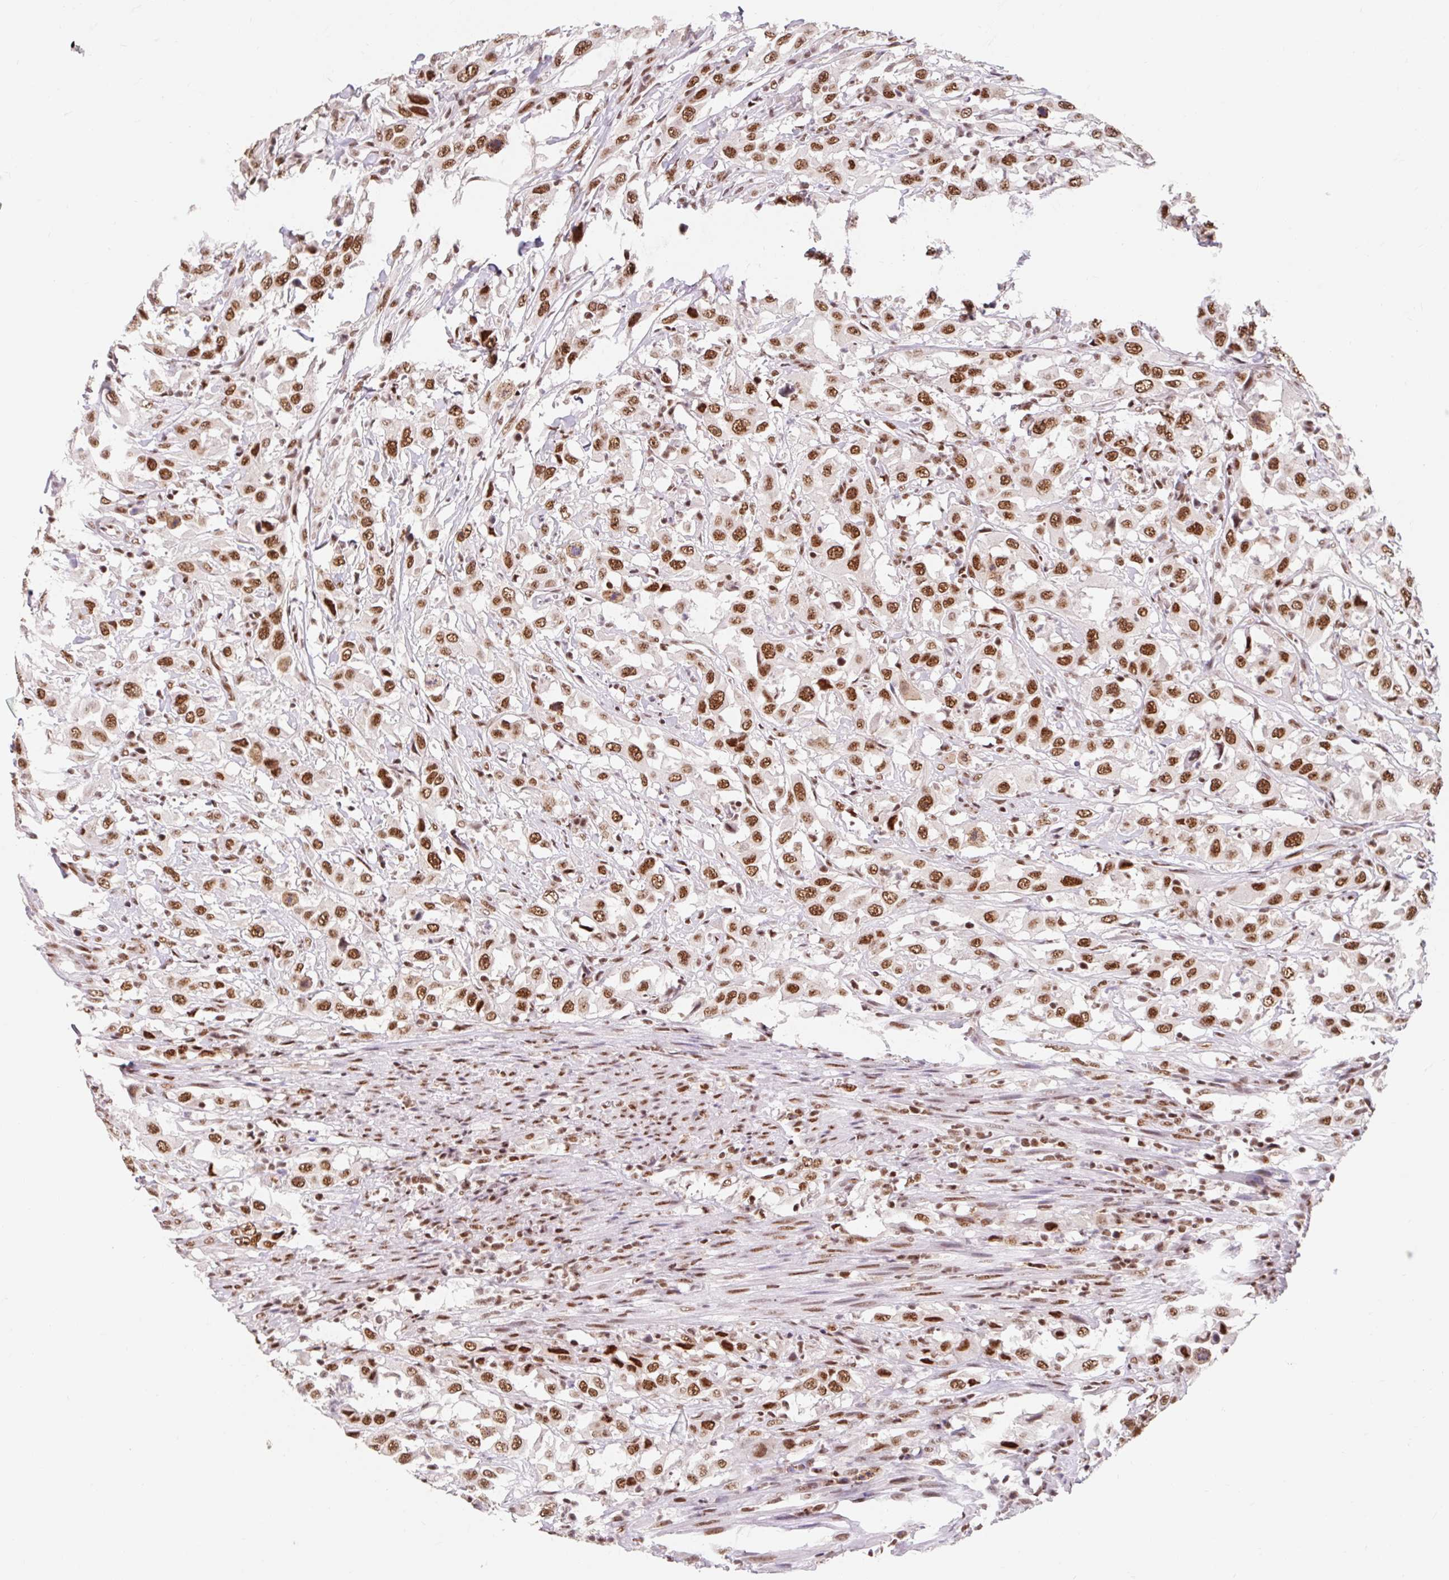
{"staining": {"intensity": "strong", "quantity": ">75%", "location": "nuclear"}, "tissue": "urothelial cancer", "cell_type": "Tumor cells", "image_type": "cancer", "snomed": [{"axis": "morphology", "description": "Urothelial carcinoma, High grade"}, {"axis": "topography", "description": "Urinary bladder"}], "caption": "Protein expression analysis of human urothelial carcinoma (high-grade) reveals strong nuclear staining in approximately >75% of tumor cells.", "gene": "SRSF10", "patient": {"sex": "male", "age": 61}}